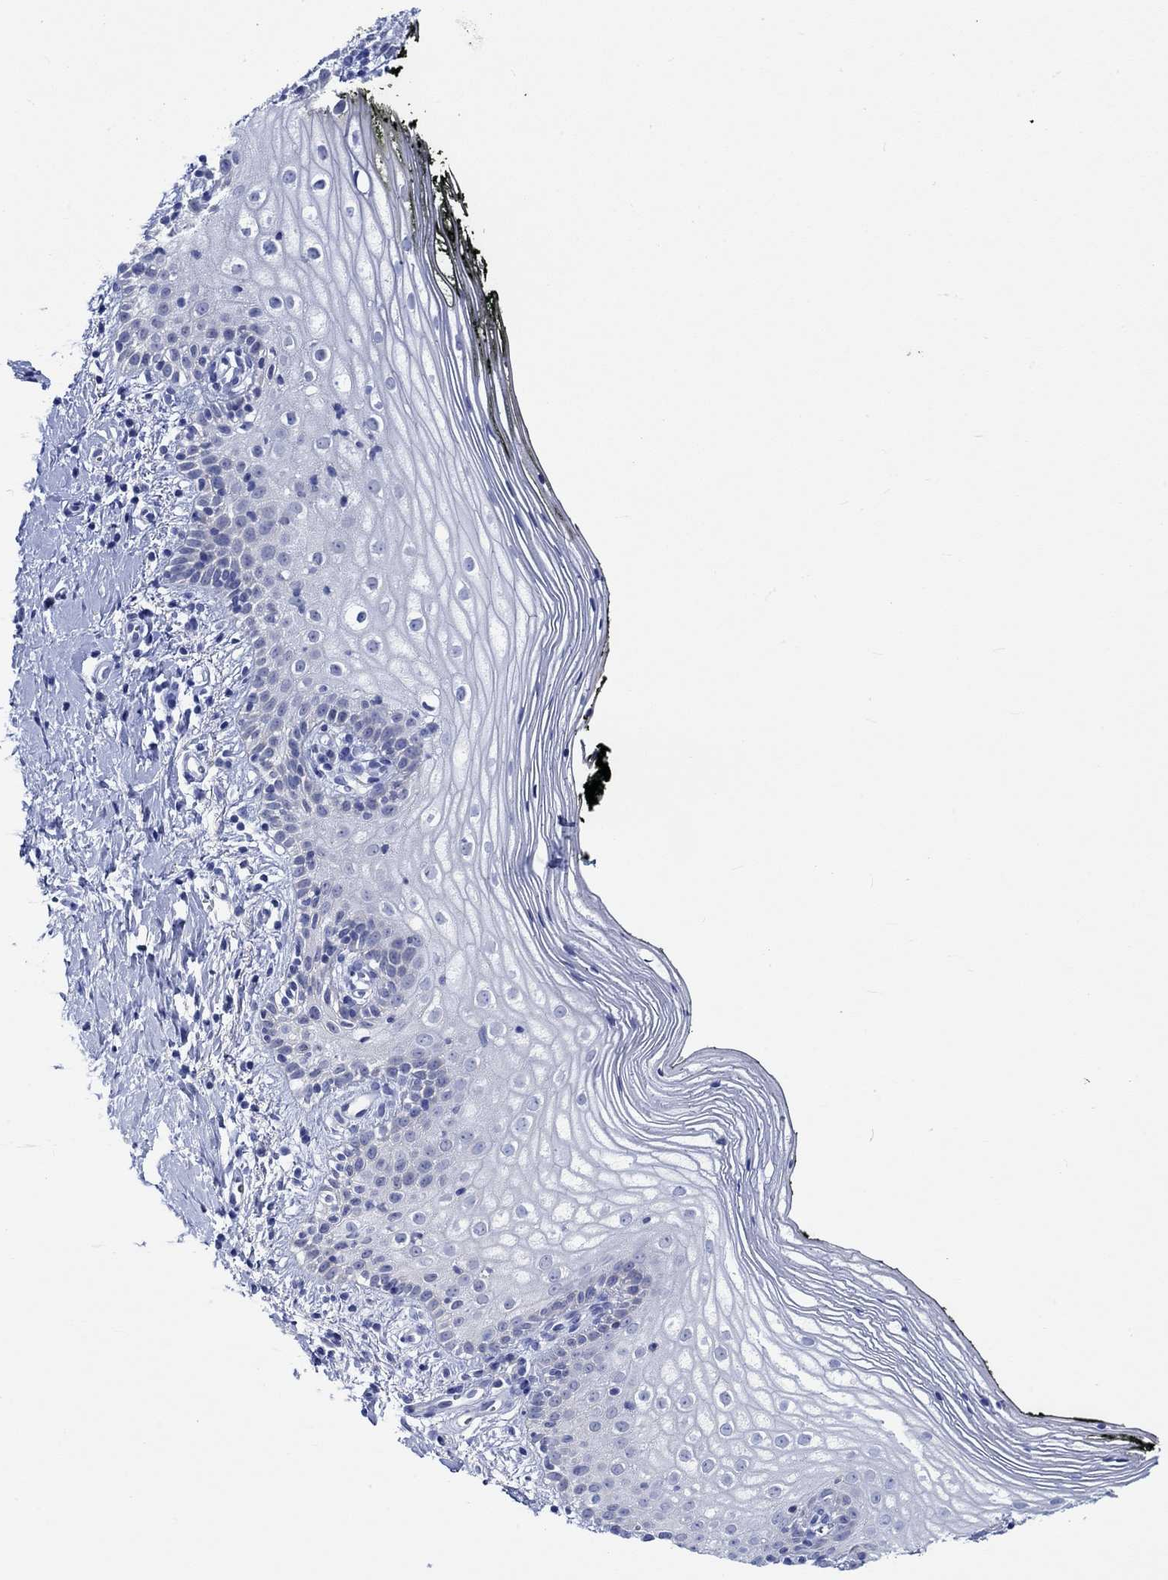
{"staining": {"intensity": "negative", "quantity": "none", "location": "none"}, "tissue": "vagina", "cell_type": "Squamous epithelial cells", "image_type": "normal", "snomed": [{"axis": "morphology", "description": "Normal tissue, NOS"}, {"axis": "topography", "description": "Vagina"}], "caption": "IHC of normal human vagina demonstrates no expression in squamous epithelial cells.", "gene": "PTPRN2", "patient": {"sex": "female", "age": 47}}